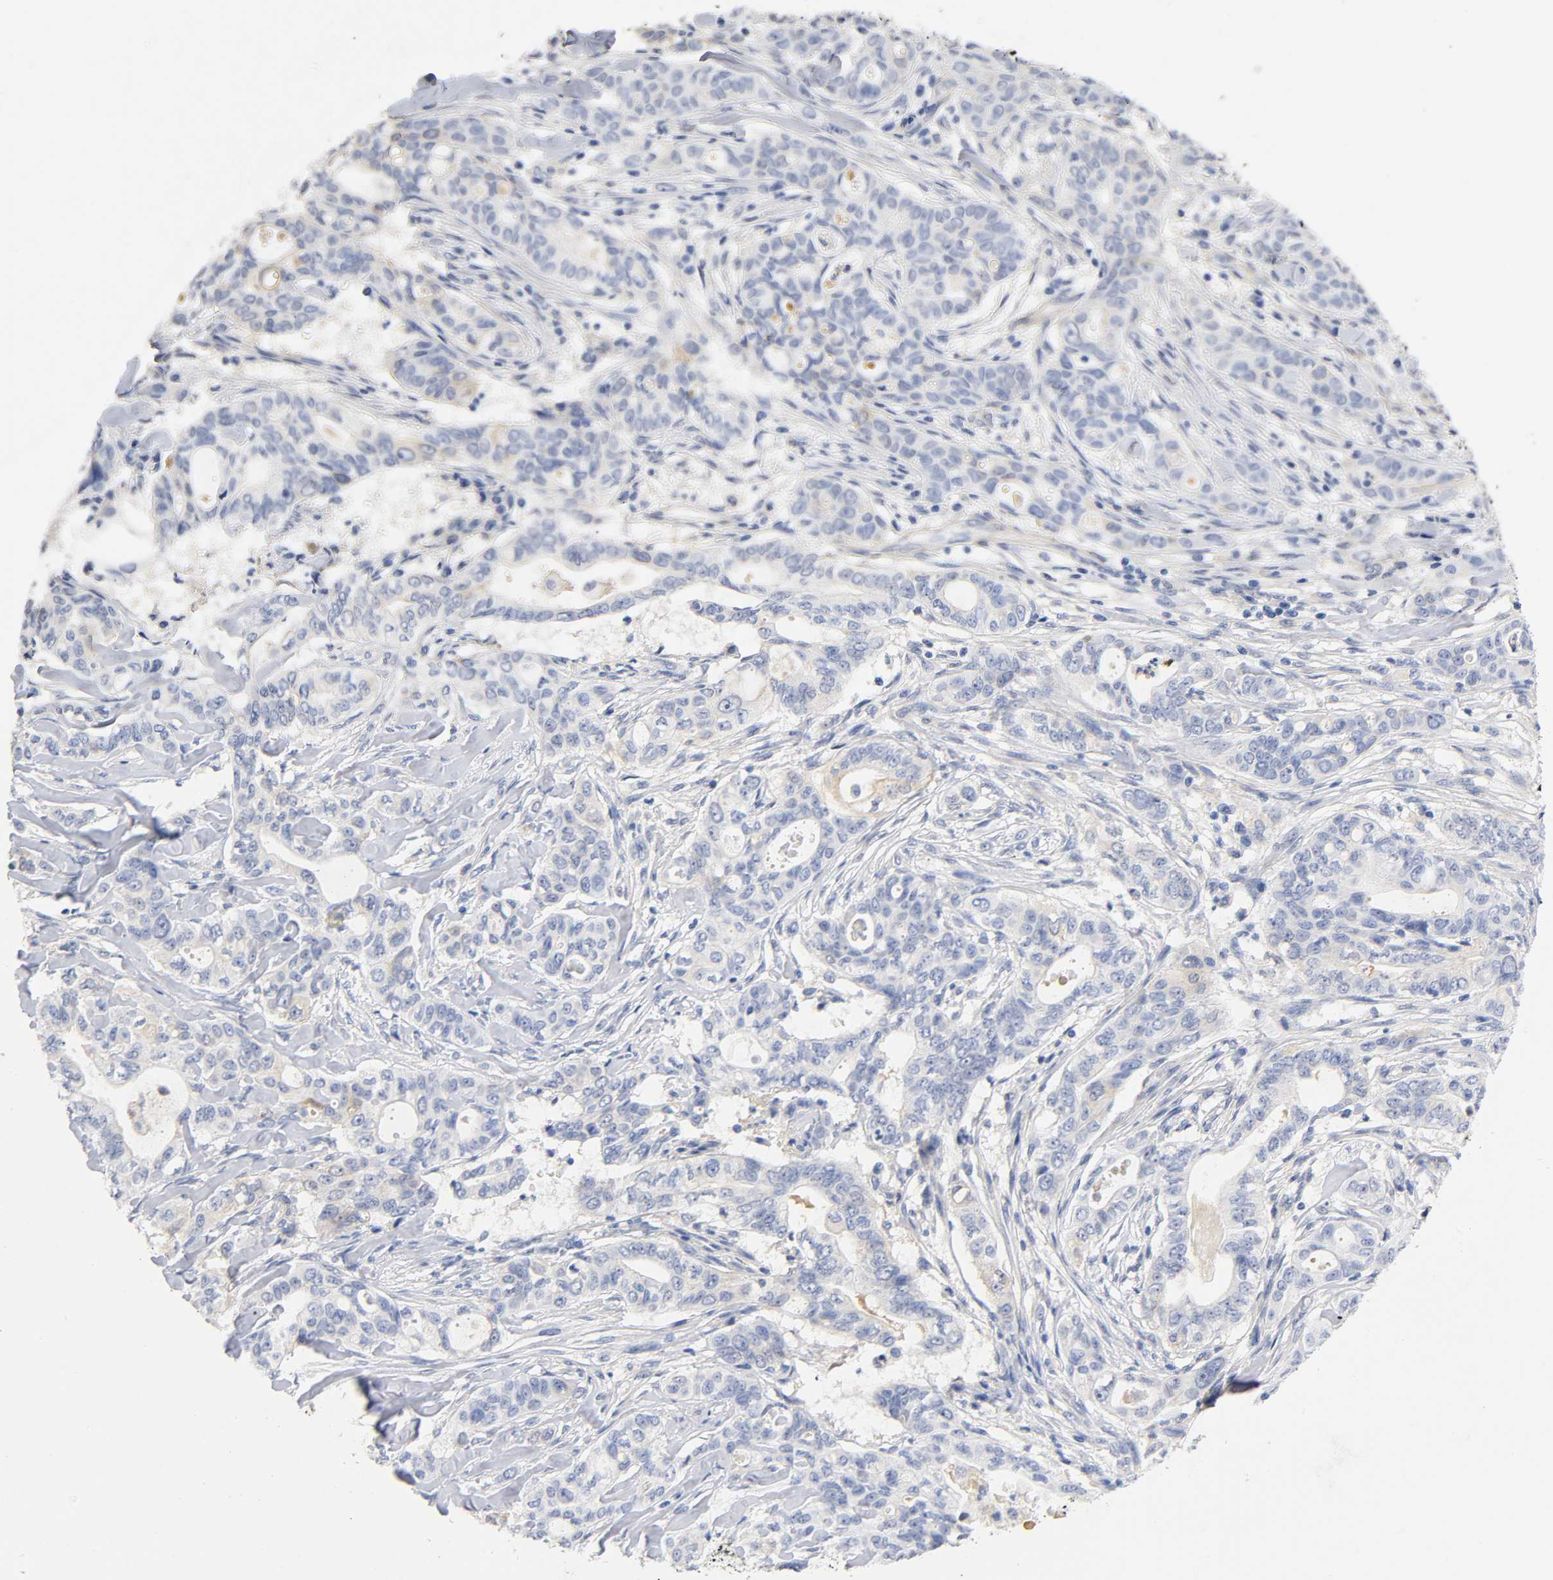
{"staining": {"intensity": "weak", "quantity": "25%-75%", "location": "cytoplasmic/membranous"}, "tissue": "liver cancer", "cell_type": "Tumor cells", "image_type": "cancer", "snomed": [{"axis": "morphology", "description": "Cholangiocarcinoma"}, {"axis": "topography", "description": "Liver"}], "caption": "Protein expression analysis of cholangiocarcinoma (liver) shows weak cytoplasmic/membranous expression in about 25%-75% of tumor cells. (DAB IHC with brightfield microscopy, high magnification).", "gene": "TNC", "patient": {"sex": "female", "age": 67}}